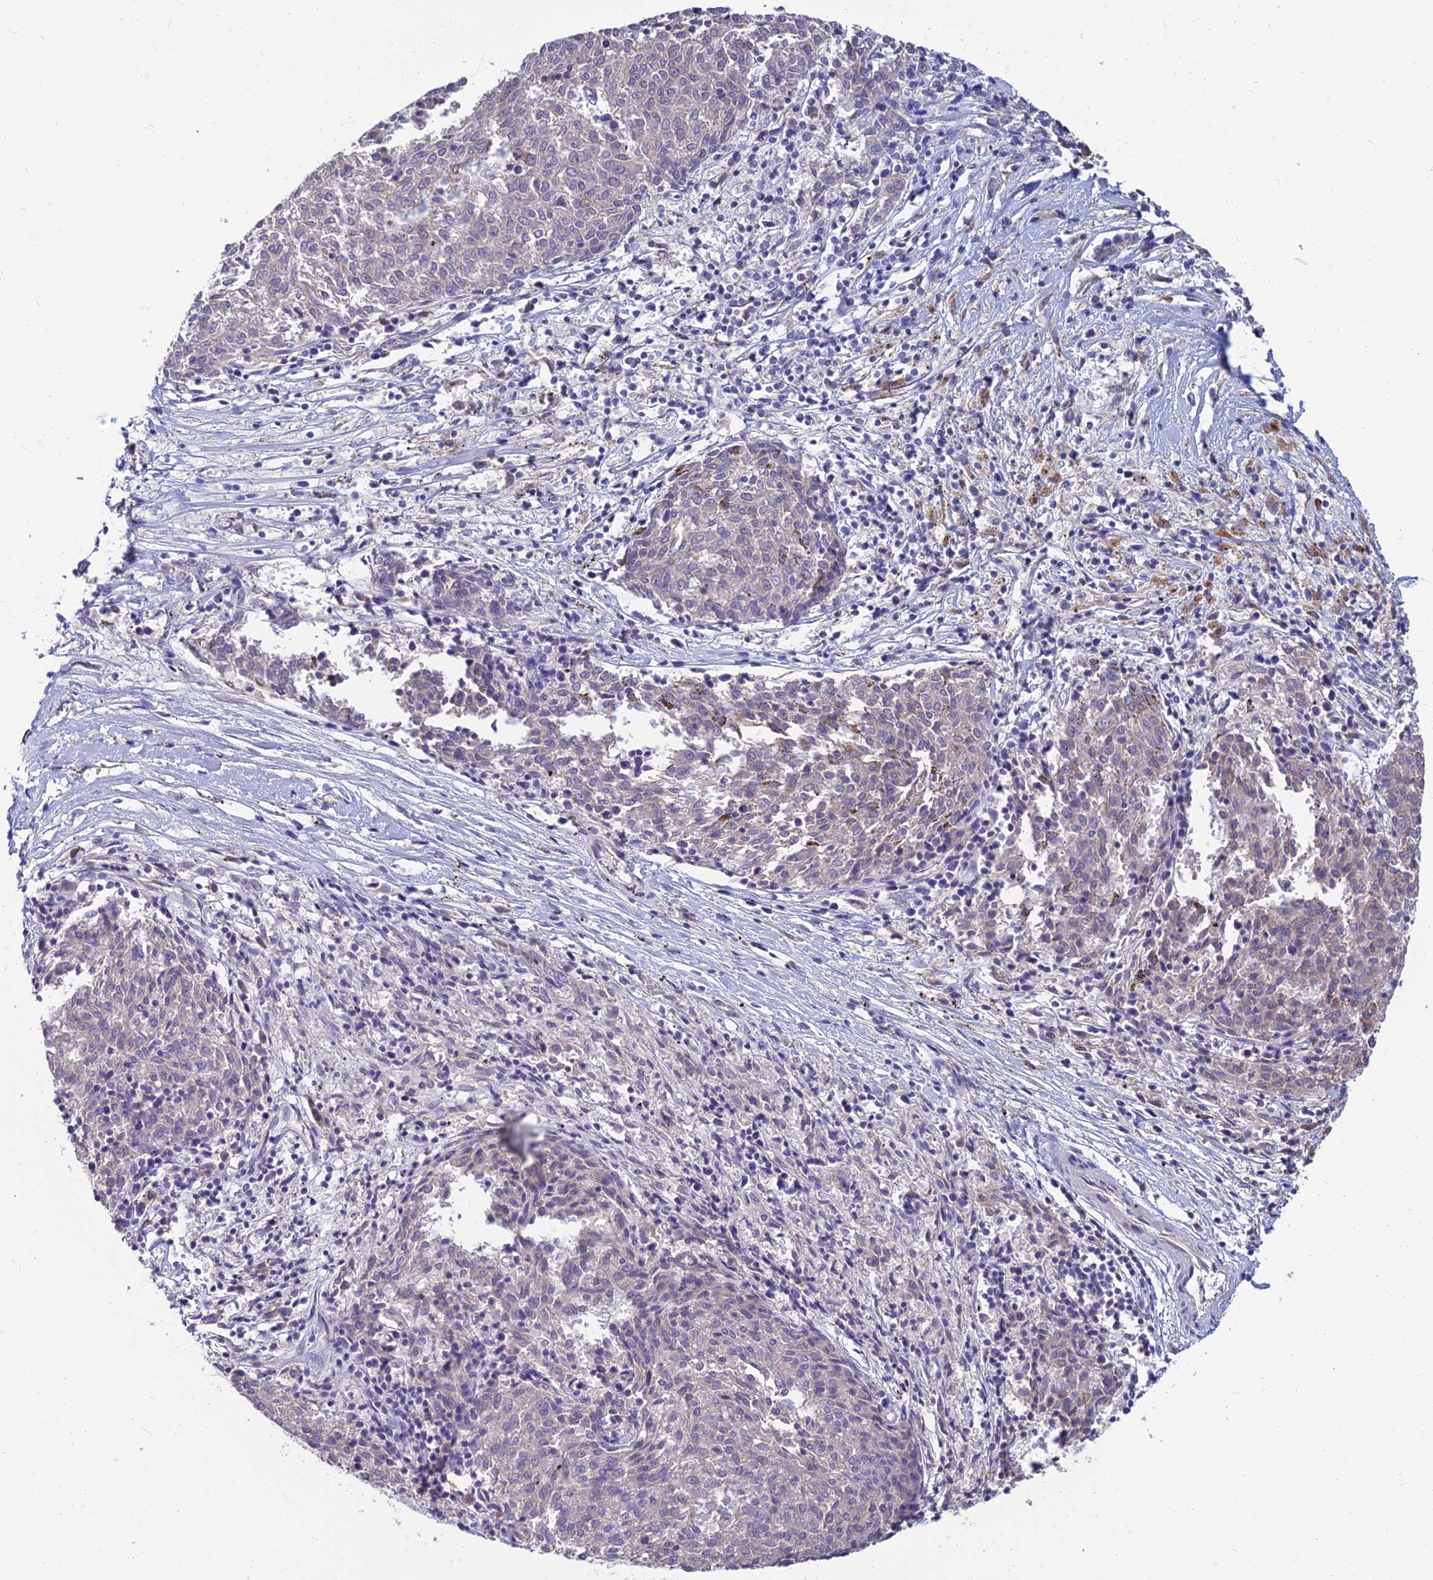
{"staining": {"intensity": "negative", "quantity": "none", "location": "none"}, "tissue": "melanoma", "cell_type": "Tumor cells", "image_type": "cancer", "snomed": [{"axis": "morphology", "description": "Malignant melanoma, NOS"}, {"axis": "topography", "description": "Skin"}], "caption": "A photomicrograph of human melanoma is negative for staining in tumor cells. (DAB (3,3'-diaminobenzidine) immunohistochemistry (IHC) visualized using brightfield microscopy, high magnification).", "gene": "GOLGA6D", "patient": {"sex": "female", "age": 72}}